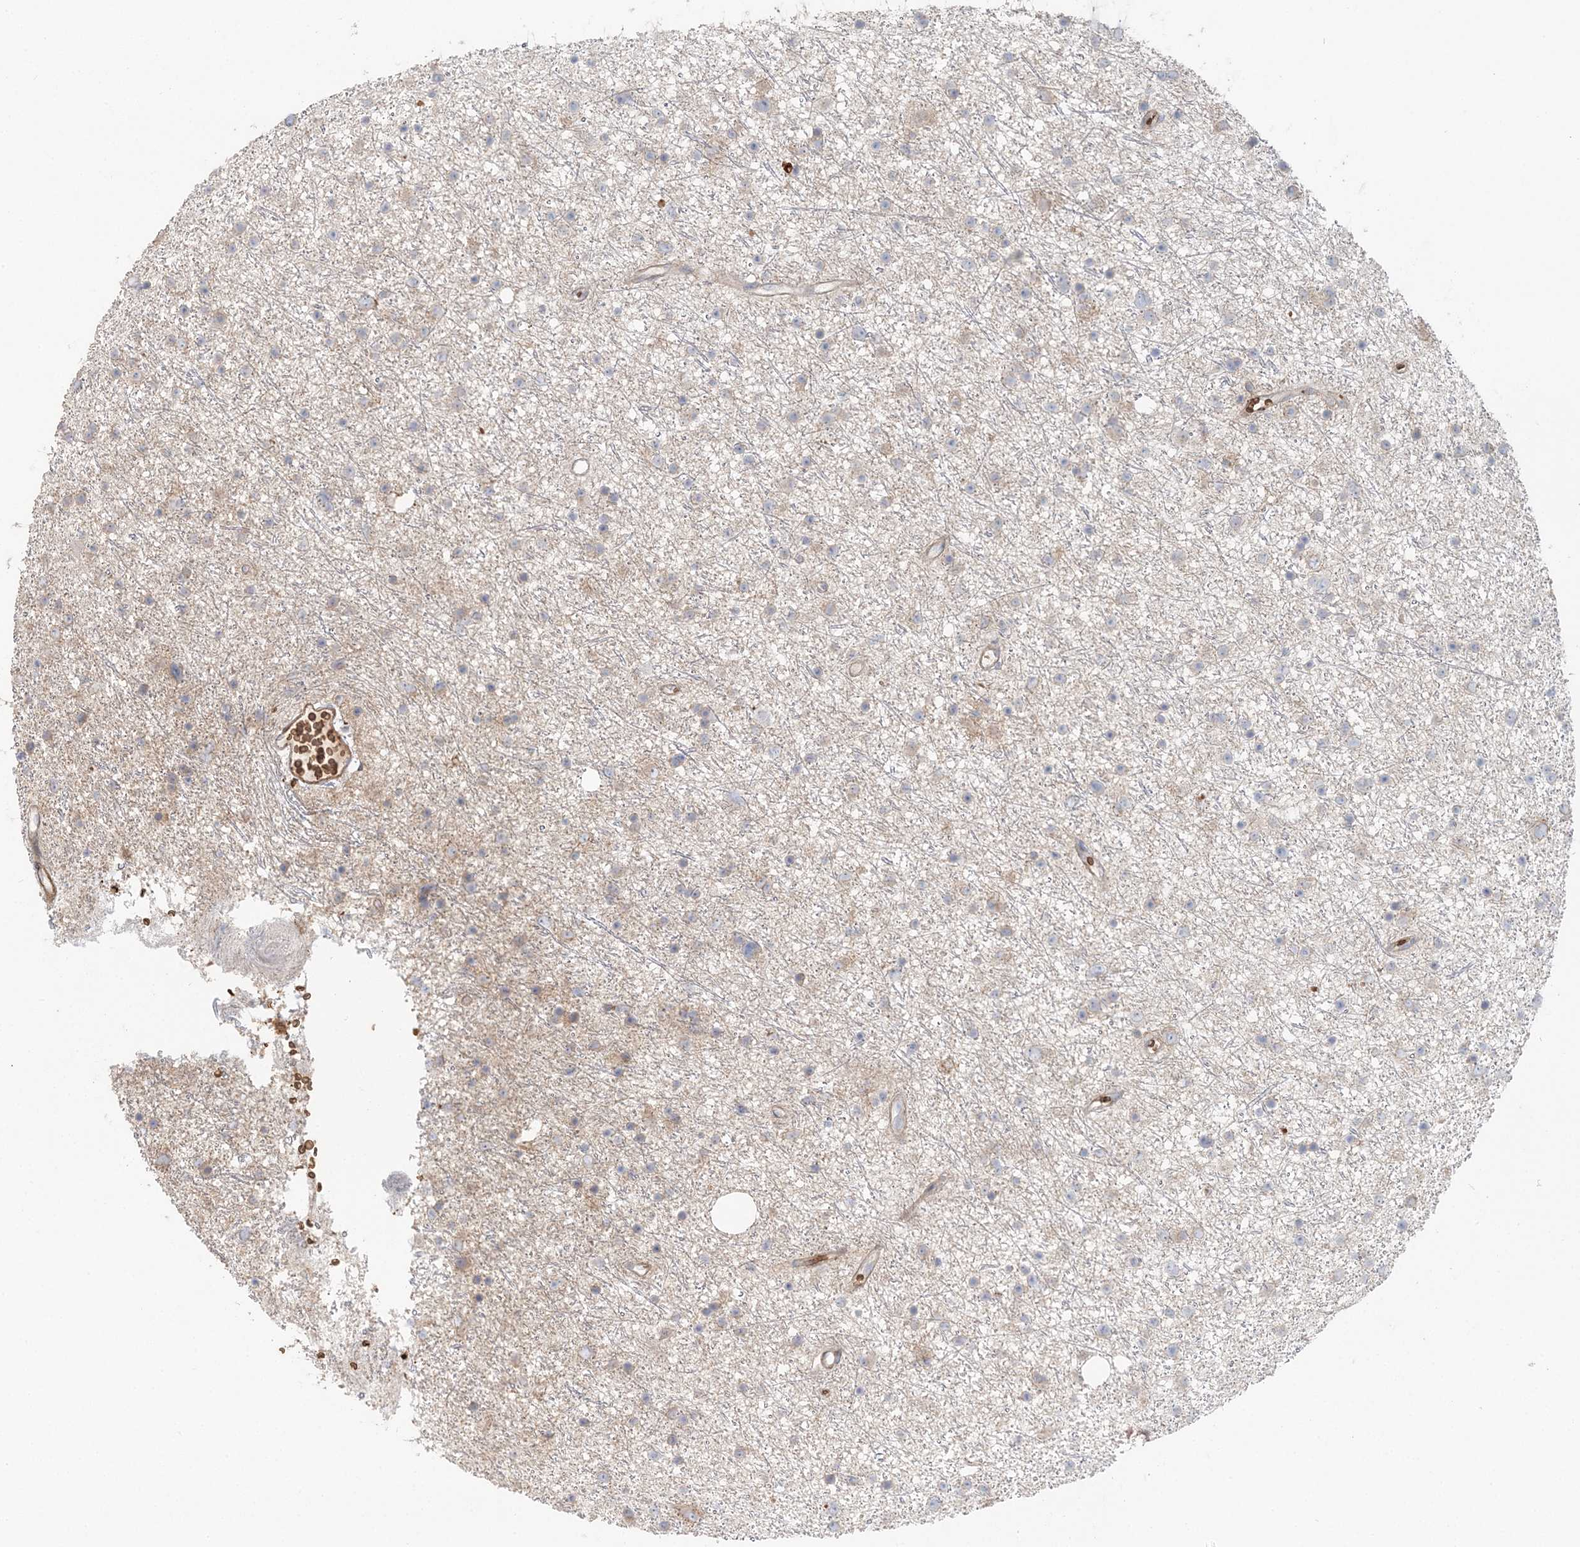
{"staining": {"intensity": "negative", "quantity": "none", "location": "none"}, "tissue": "glioma", "cell_type": "Tumor cells", "image_type": "cancer", "snomed": [{"axis": "morphology", "description": "Glioma, malignant, Low grade"}, {"axis": "topography", "description": "Cerebral cortex"}], "caption": "High power microscopy image of an immunohistochemistry (IHC) photomicrograph of malignant glioma (low-grade), revealing no significant expression in tumor cells.", "gene": "SERINC1", "patient": {"sex": "female", "age": 39}}